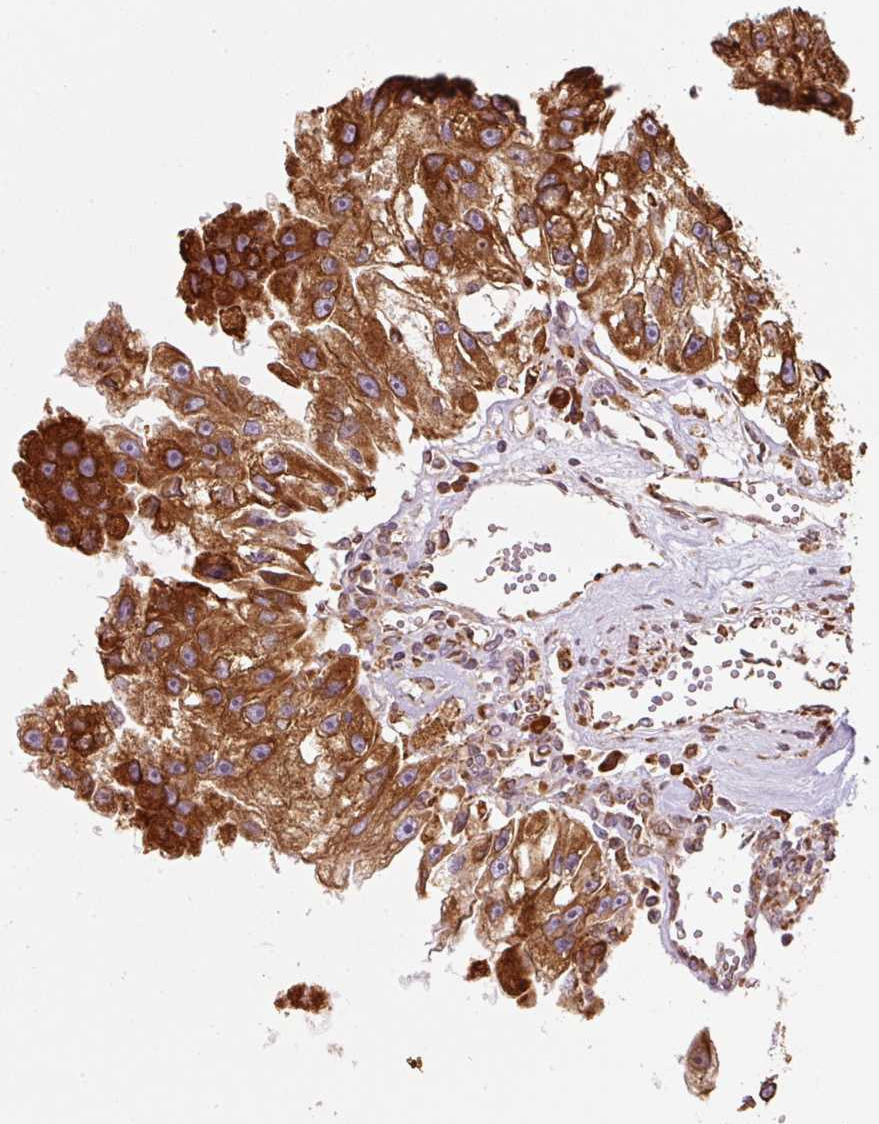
{"staining": {"intensity": "strong", "quantity": ">75%", "location": "cytoplasmic/membranous"}, "tissue": "renal cancer", "cell_type": "Tumor cells", "image_type": "cancer", "snomed": [{"axis": "morphology", "description": "Adenocarcinoma, NOS"}, {"axis": "topography", "description": "Kidney"}], "caption": "Immunohistochemical staining of human renal adenocarcinoma displays high levels of strong cytoplasmic/membranous protein expression in about >75% of tumor cells.", "gene": "PRKCSH", "patient": {"sex": "male", "age": 63}}